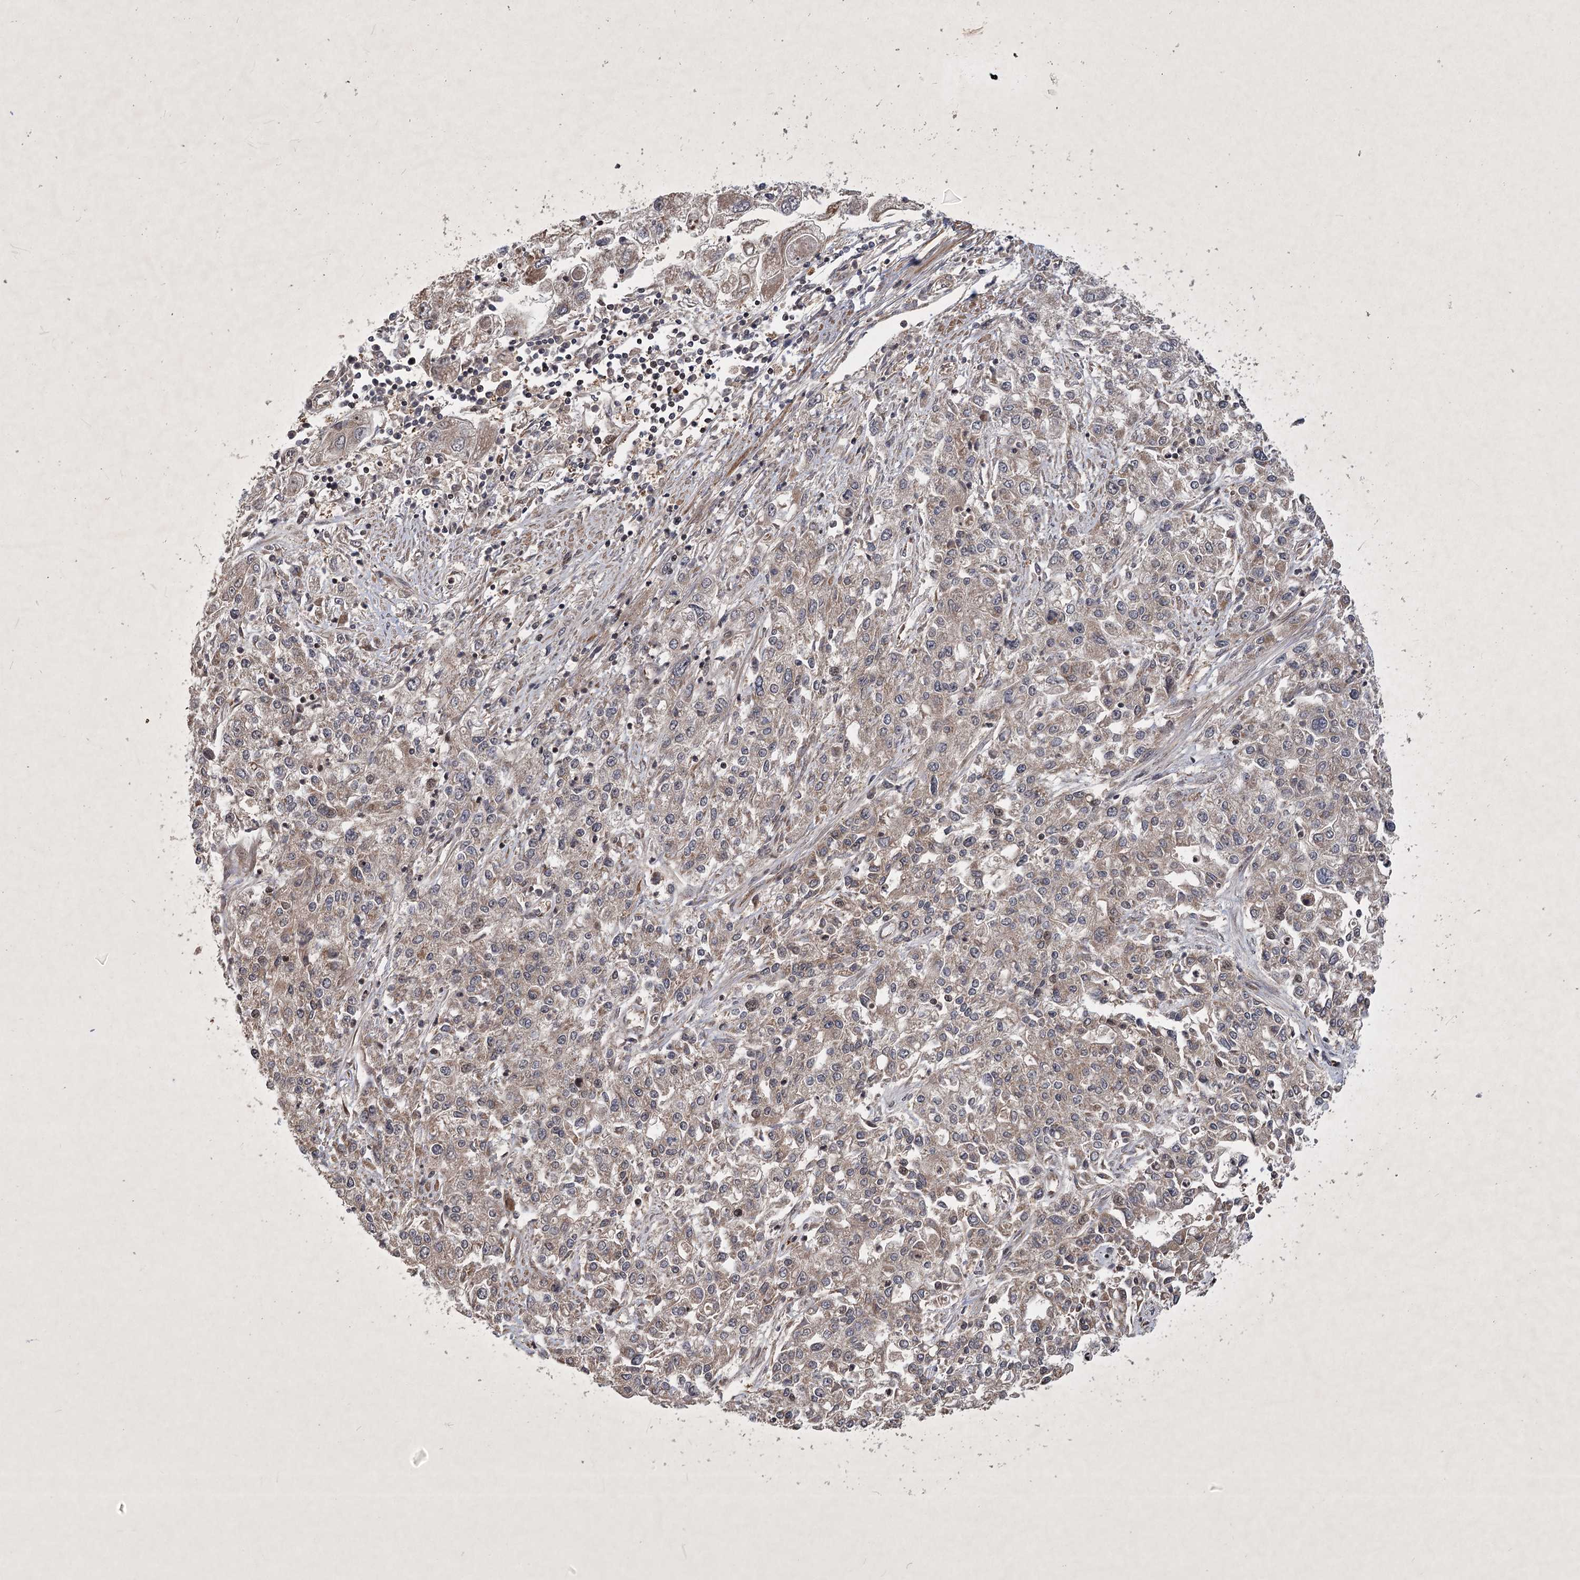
{"staining": {"intensity": "negative", "quantity": "none", "location": "none"}, "tissue": "endometrial cancer", "cell_type": "Tumor cells", "image_type": "cancer", "snomed": [{"axis": "morphology", "description": "Adenocarcinoma, NOS"}, {"axis": "topography", "description": "Endometrium"}], "caption": "This histopathology image is of endometrial cancer (adenocarcinoma) stained with IHC to label a protein in brown with the nuclei are counter-stained blue. There is no expression in tumor cells. The staining is performed using DAB (3,3'-diaminobenzidine) brown chromogen with nuclei counter-stained in using hematoxylin.", "gene": "INSIG2", "patient": {"sex": "female", "age": 49}}